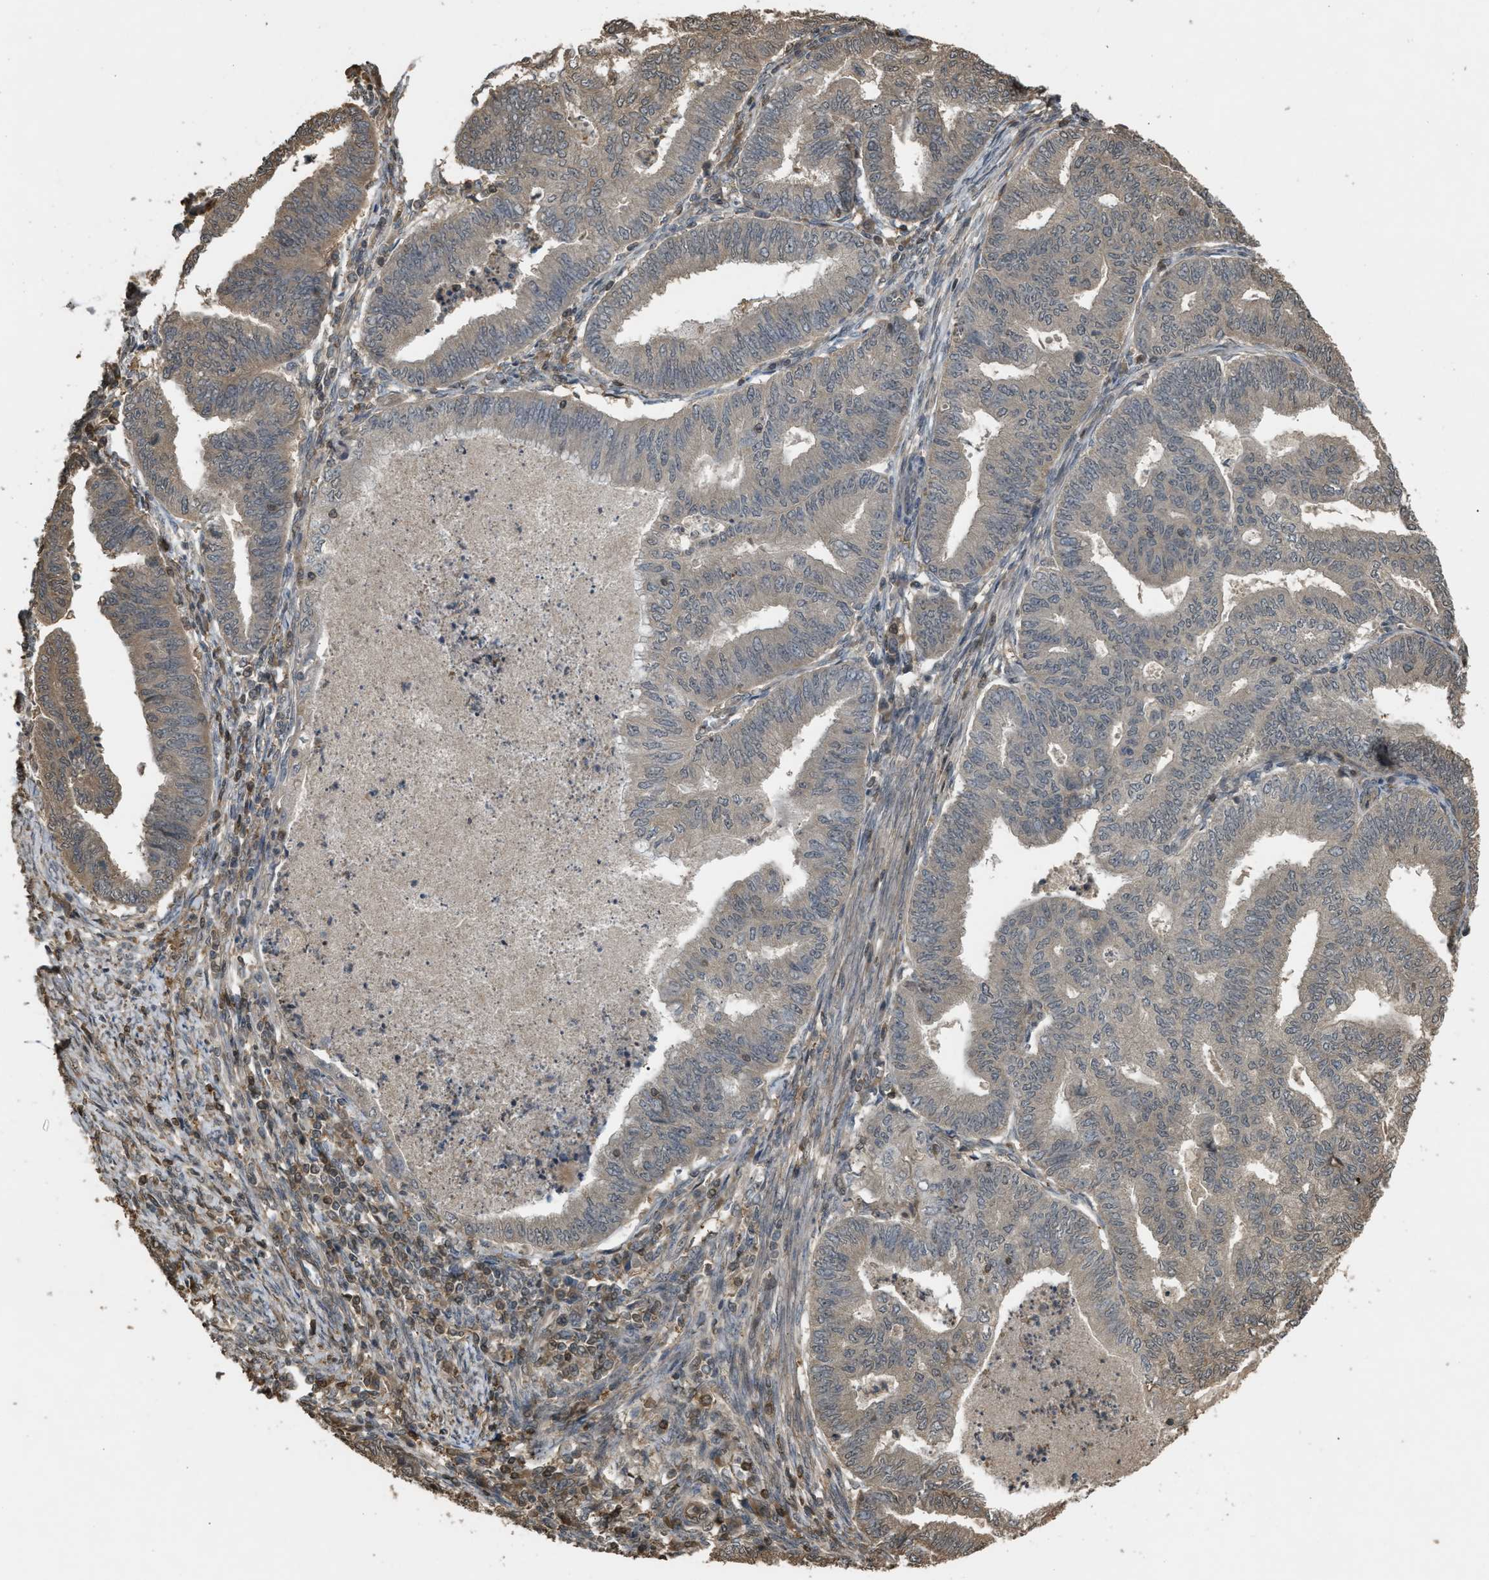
{"staining": {"intensity": "weak", "quantity": "<25%", "location": "cytoplasmic/membranous"}, "tissue": "endometrial cancer", "cell_type": "Tumor cells", "image_type": "cancer", "snomed": [{"axis": "morphology", "description": "Polyp, NOS"}, {"axis": "morphology", "description": "Adenocarcinoma, NOS"}, {"axis": "morphology", "description": "Adenoma, NOS"}, {"axis": "topography", "description": "Endometrium"}], "caption": "Tumor cells show no significant protein staining in adenoma (endometrial).", "gene": "ARHGDIA", "patient": {"sex": "female", "age": 79}}